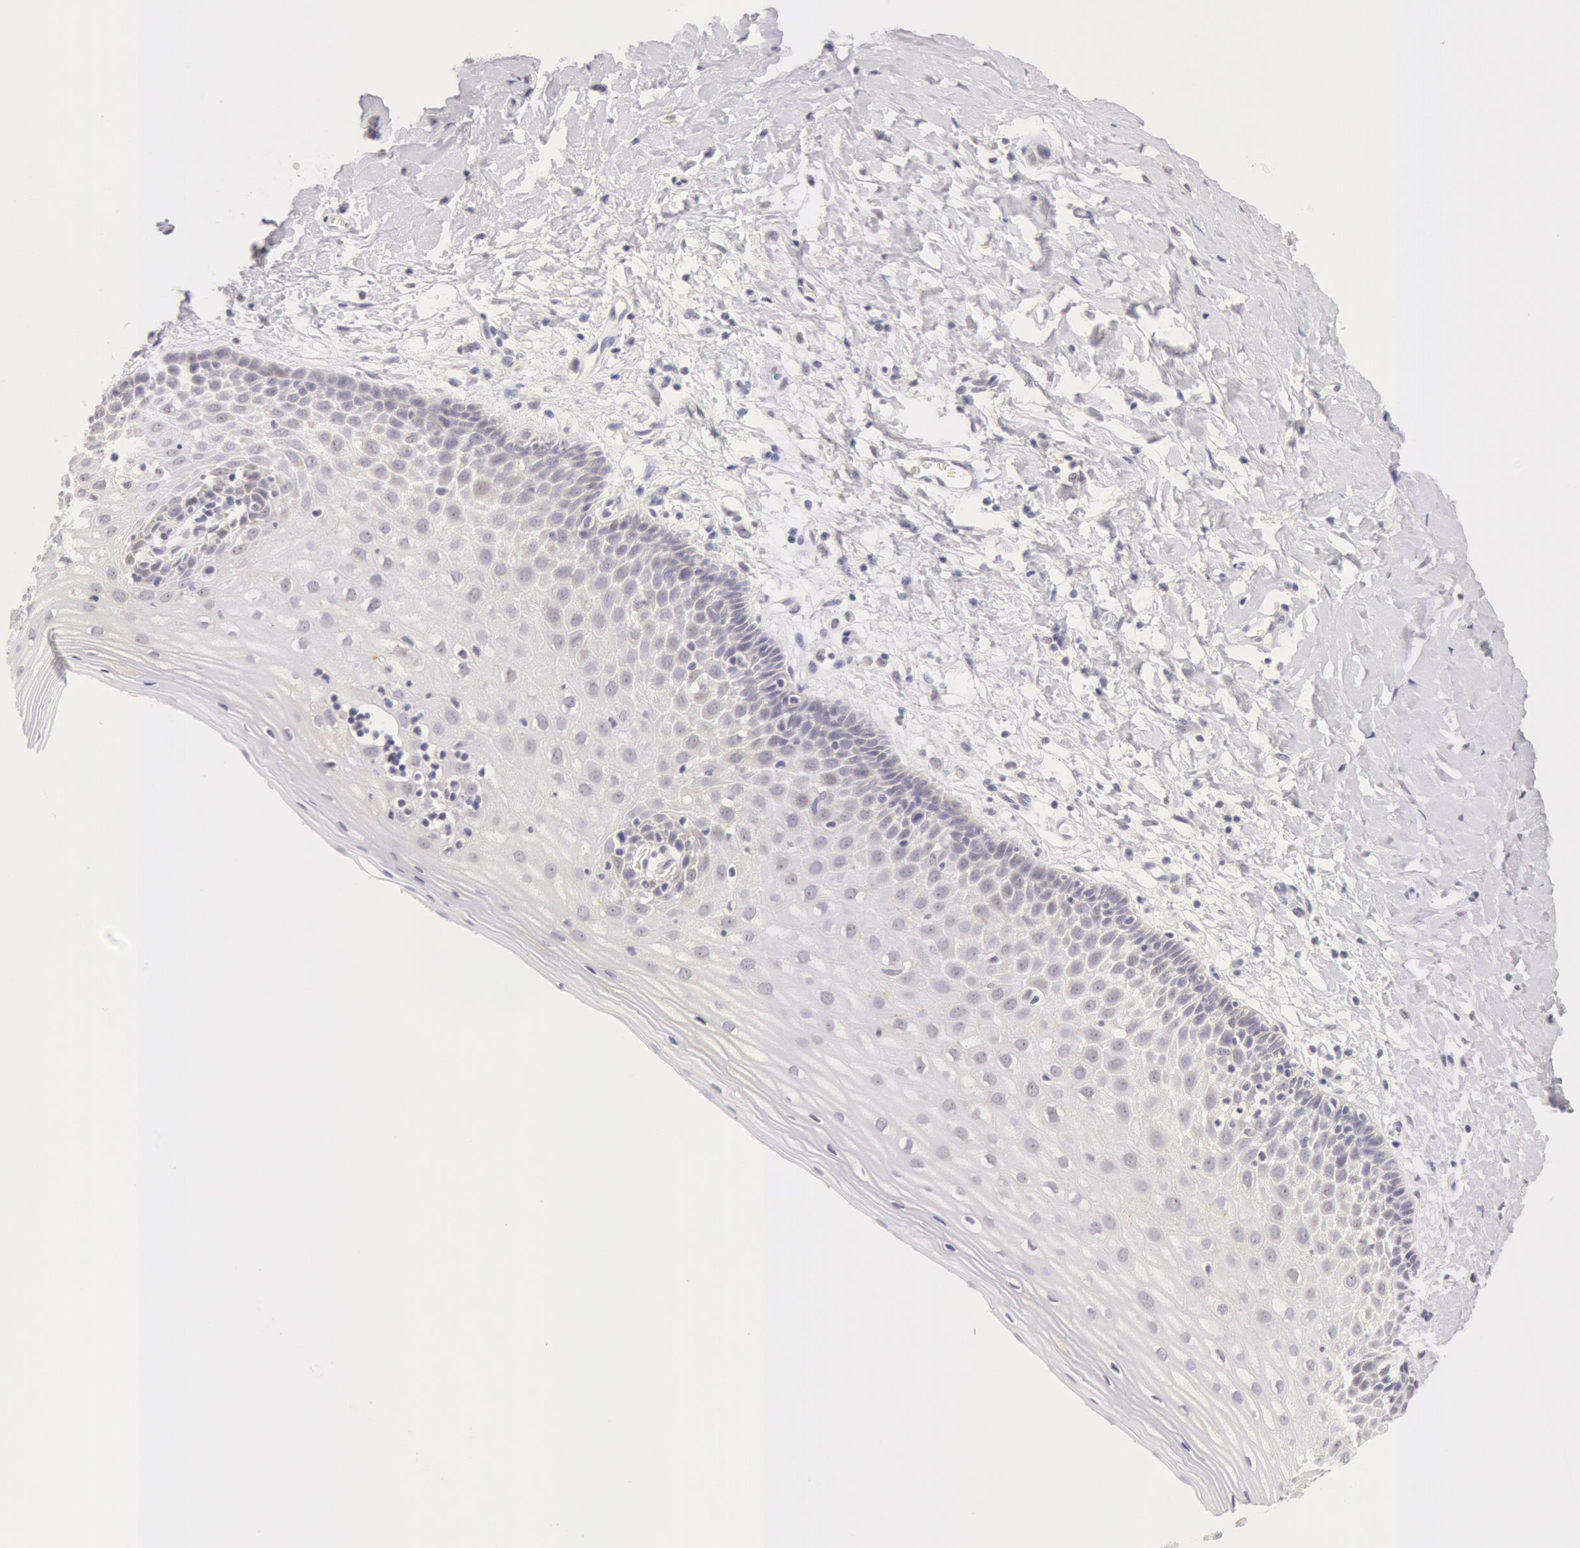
{"staining": {"intensity": "negative", "quantity": "none", "location": "none"}, "tissue": "cervix", "cell_type": "Glandular cells", "image_type": "normal", "snomed": [{"axis": "morphology", "description": "Normal tissue, NOS"}, {"axis": "topography", "description": "Cervix"}], "caption": "This is an immunohistochemistry micrograph of benign cervix. There is no expression in glandular cells.", "gene": "ZNF597", "patient": {"sex": "female", "age": 53}}